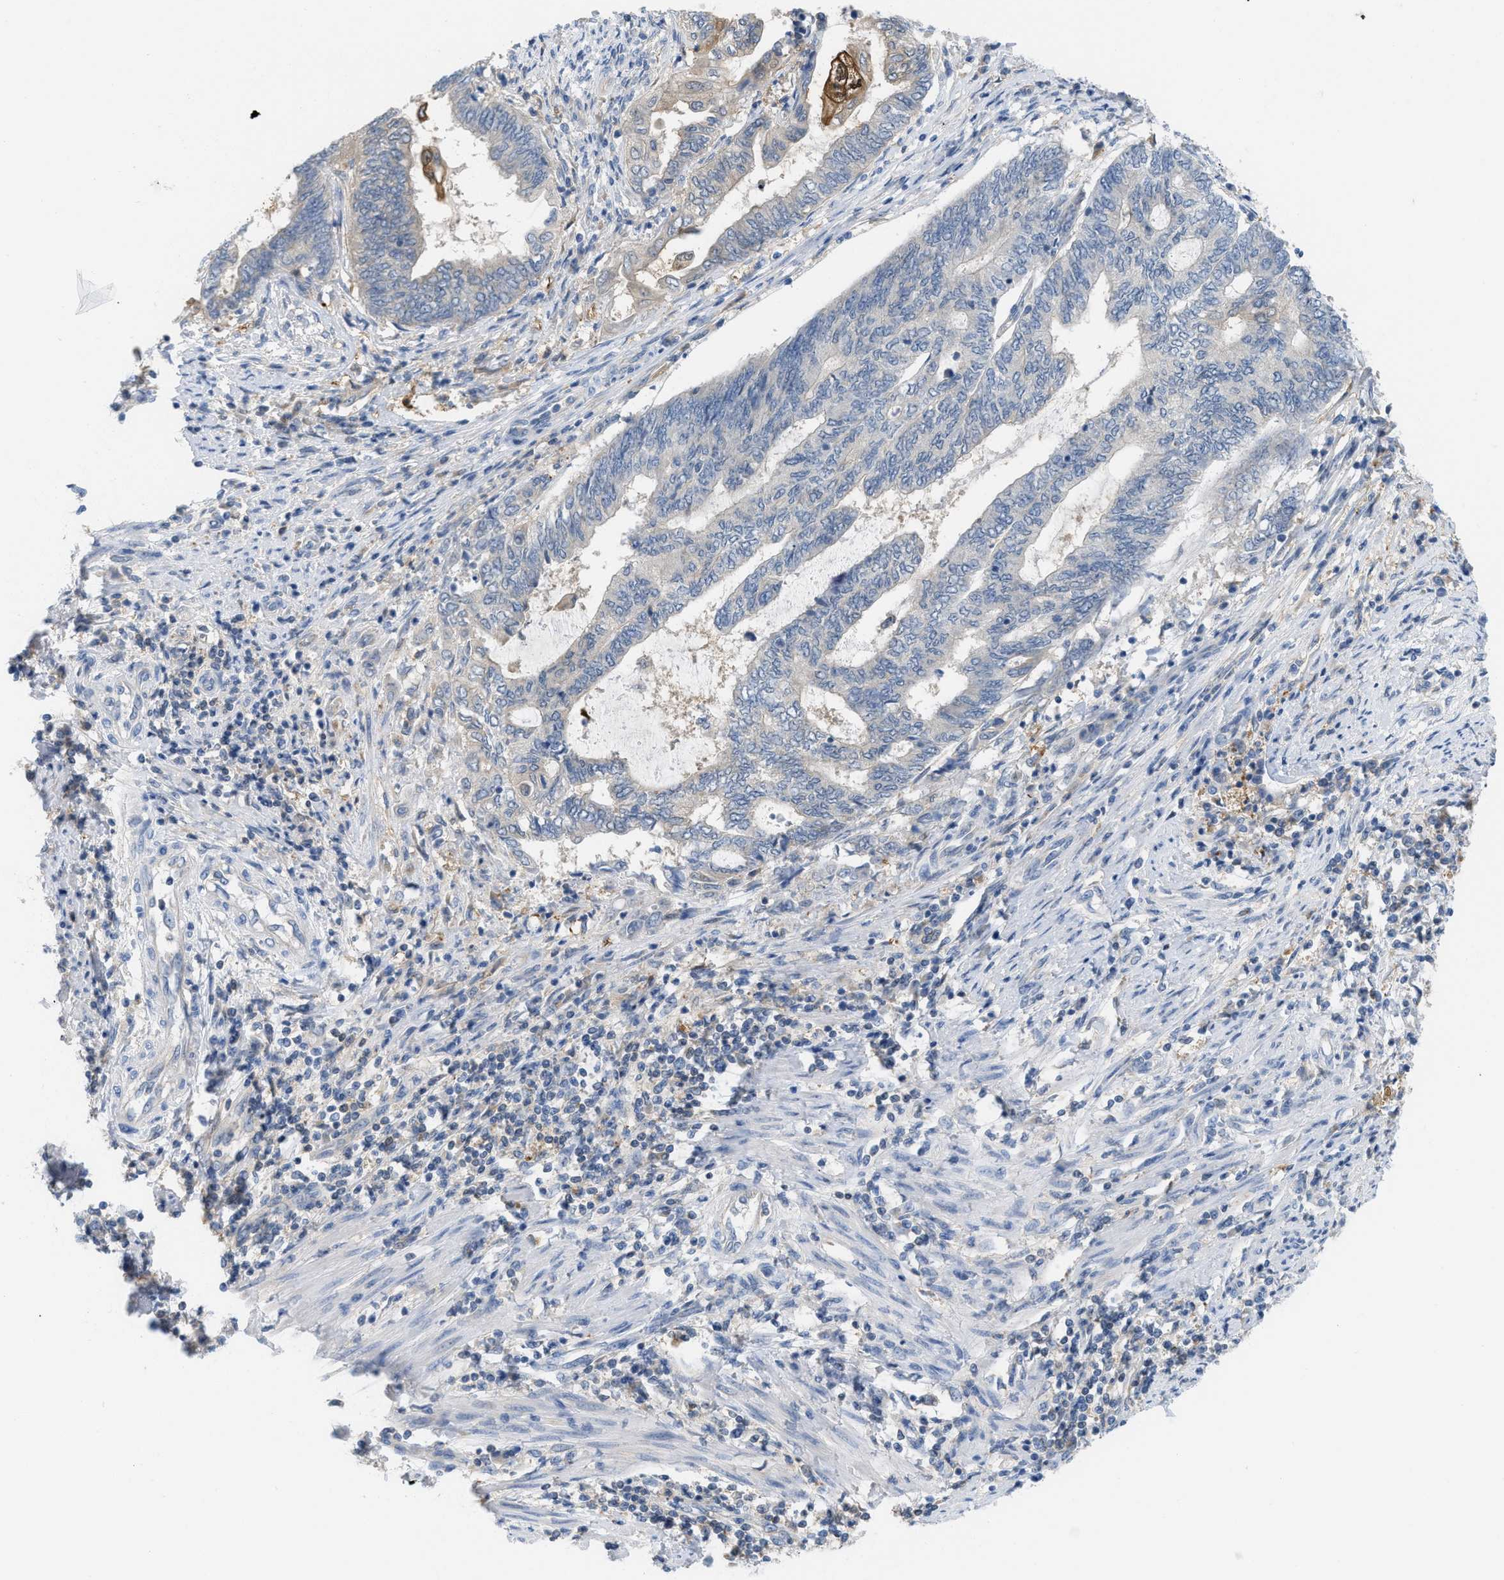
{"staining": {"intensity": "weak", "quantity": "<25%", "location": "cytoplasmic/membranous"}, "tissue": "endometrial cancer", "cell_type": "Tumor cells", "image_type": "cancer", "snomed": [{"axis": "morphology", "description": "Adenocarcinoma, NOS"}, {"axis": "topography", "description": "Uterus"}, {"axis": "topography", "description": "Endometrium"}], "caption": "Immunohistochemical staining of endometrial cancer (adenocarcinoma) demonstrates no significant staining in tumor cells.", "gene": "CSTB", "patient": {"sex": "female", "age": 70}}